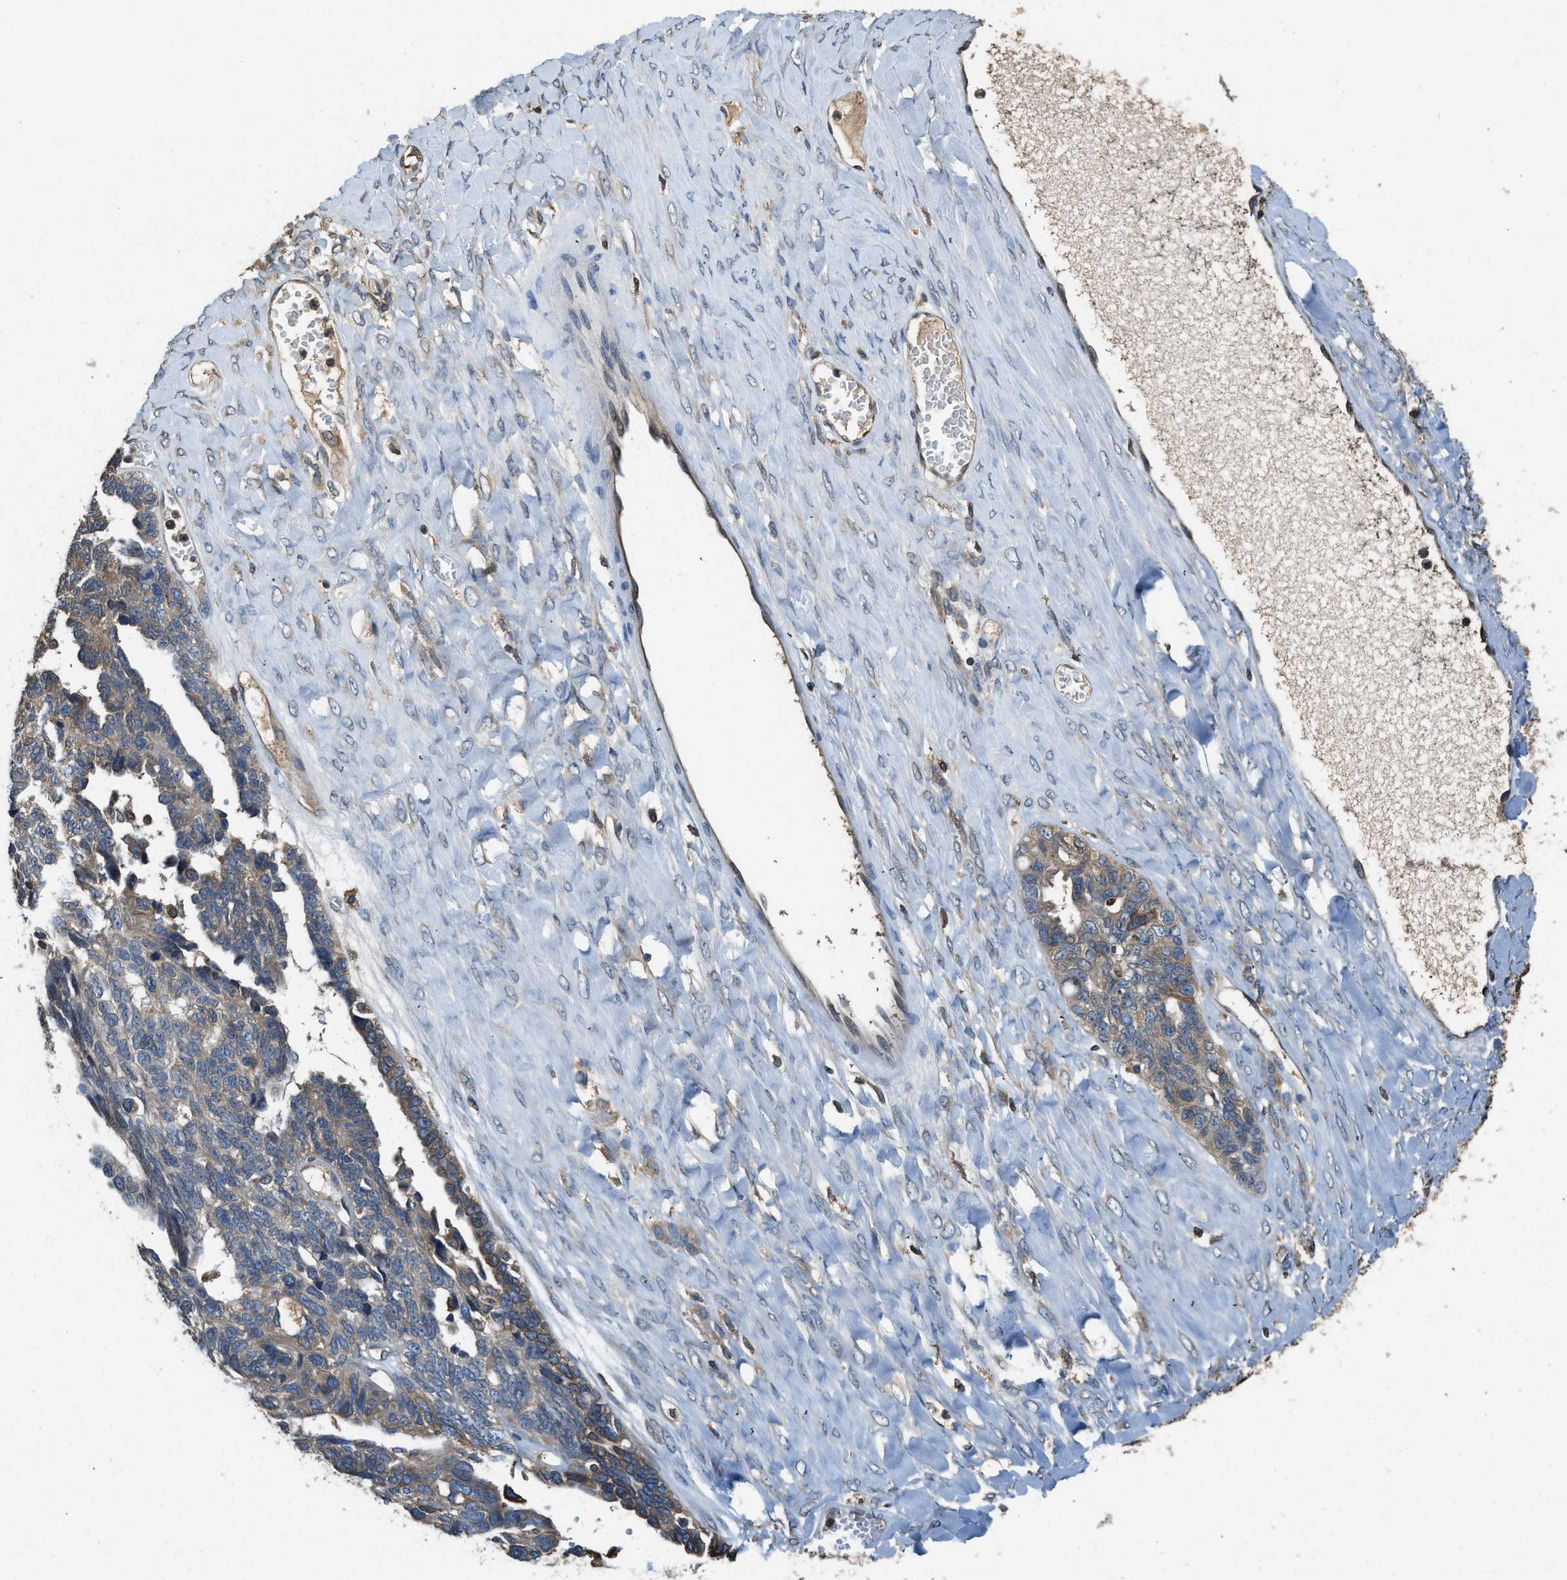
{"staining": {"intensity": "moderate", "quantity": "25%-75%", "location": "cytoplasmic/membranous"}, "tissue": "ovarian cancer", "cell_type": "Tumor cells", "image_type": "cancer", "snomed": [{"axis": "morphology", "description": "Cystadenocarcinoma, serous, NOS"}, {"axis": "topography", "description": "Ovary"}], "caption": "High-magnification brightfield microscopy of ovarian serous cystadenocarcinoma stained with DAB (brown) and counterstained with hematoxylin (blue). tumor cells exhibit moderate cytoplasmic/membranous staining is seen in about25%-75% of cells.", "gene": "BCAP31", "patient": {"sex": "female", "age": 79}}